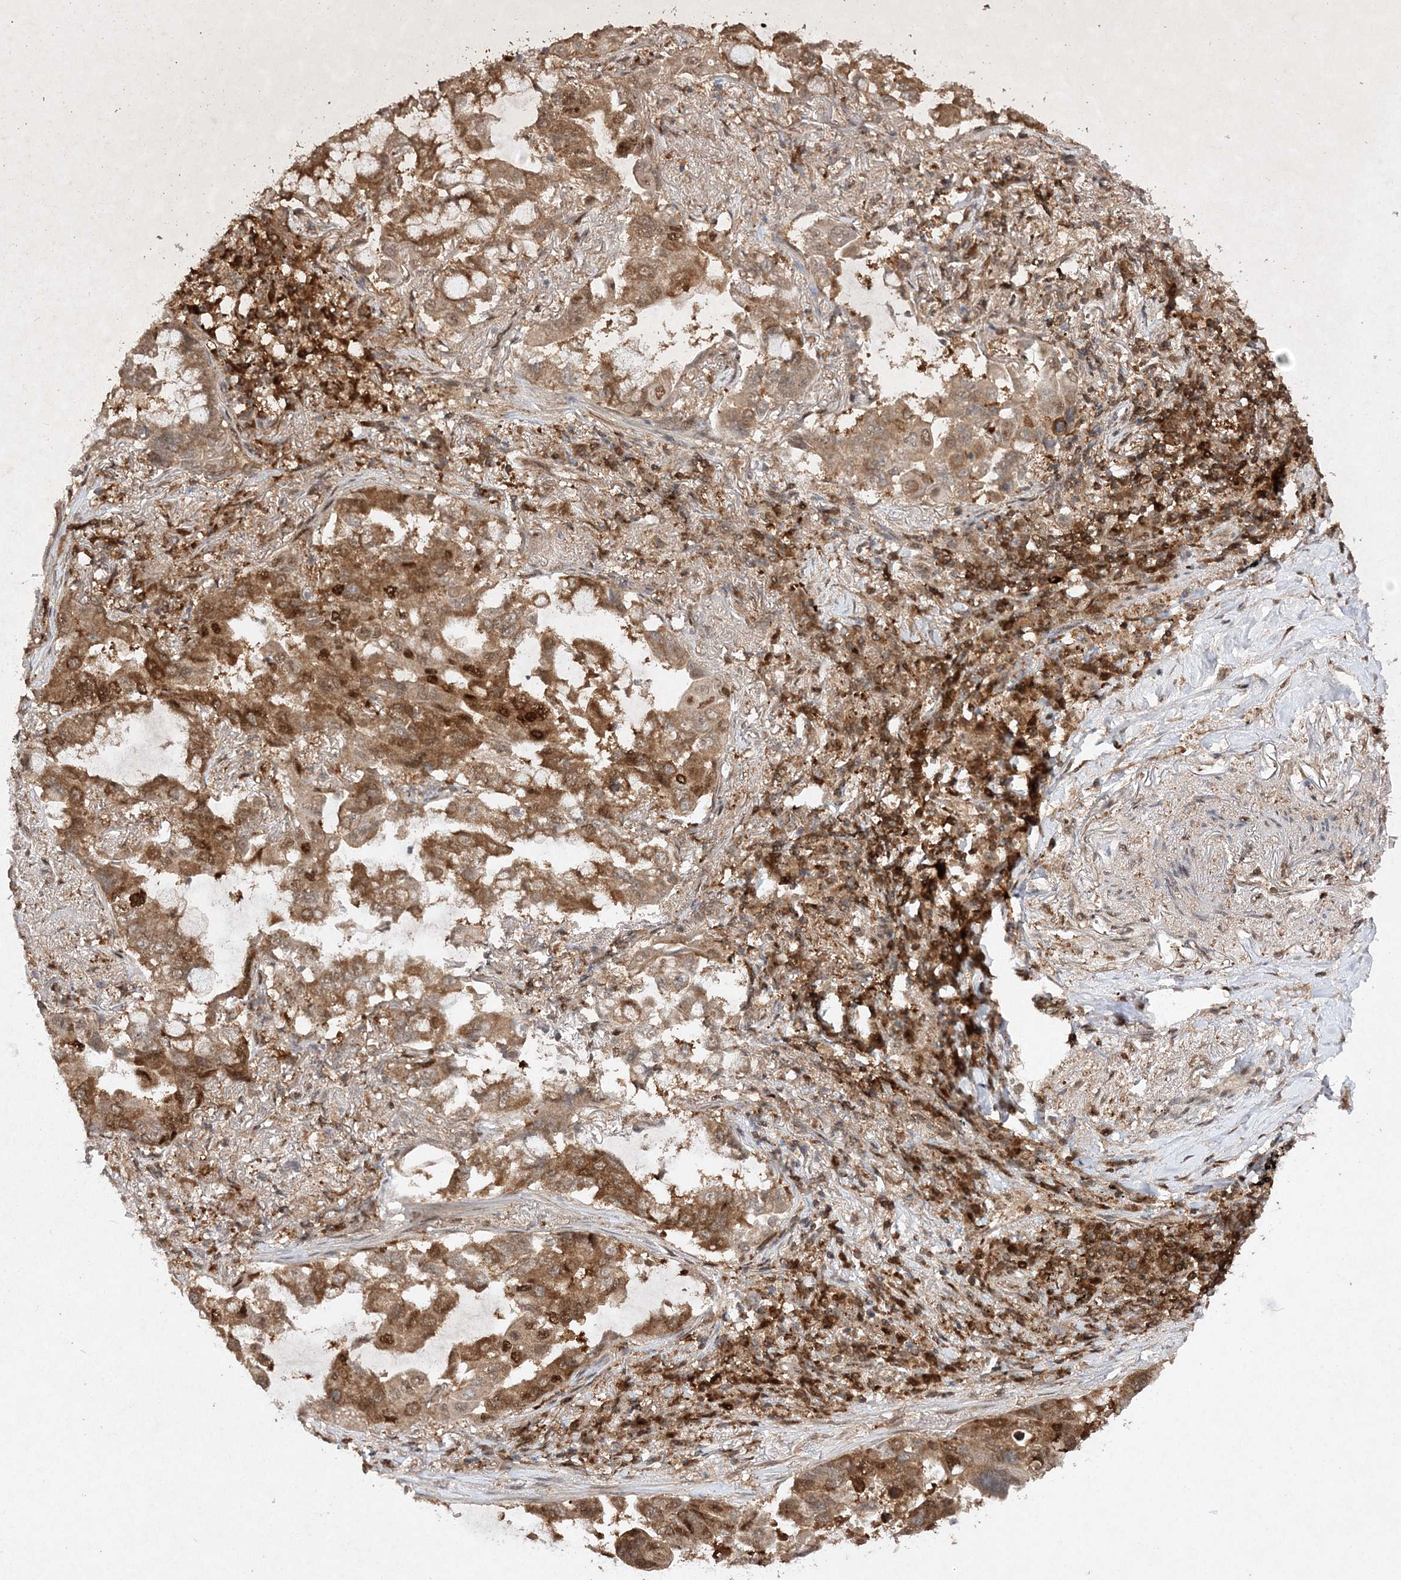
{"staining": {"intensity": "moderate", "quantity": ">75%", "location": "cytoplasmic/membranous,nuclear"}, "tissue": "lung cancer", "cell_type": "Tumor cells", "image_type": "cancer", "snomed": [{"axis": "morphology", "description": "Adenocarcinoma, NOS"}, {"axis": "topography", "description": "Lung"}], "caption": "About >75% of tumor cells in human lung cancer demonstrate moderate cytoplasmic/membranous and nuclear protein positivity as visualized by brown immunohistochemical staining.", "gene": "NIF3L1", "patient": {"sex": "male", "age": 64}}